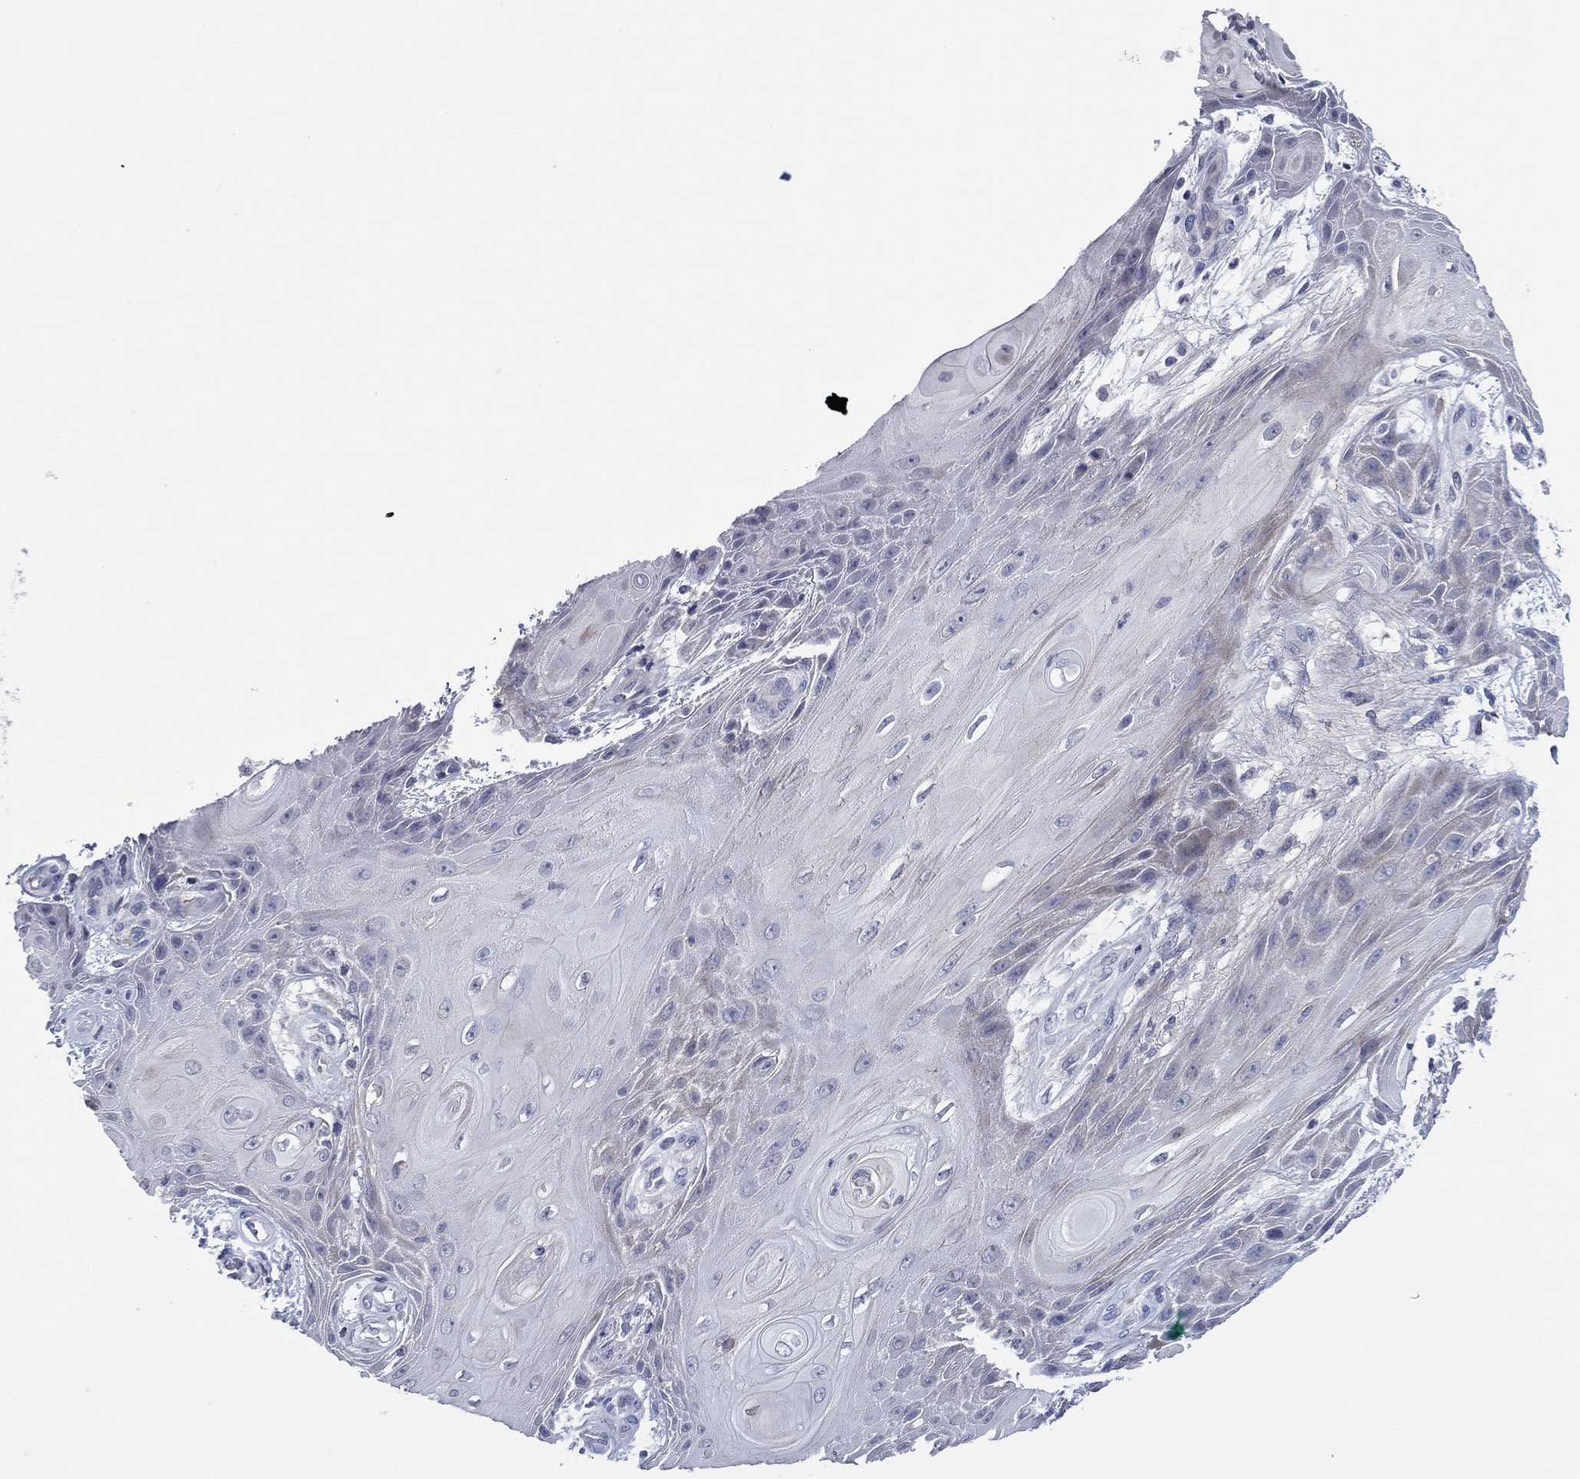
{"staining": {"intensity": "negative", "quantity": "none", "location": "none"}, "tissue": "skin cancer", "cell_type": "Tumor cells", "image_type": "cancer", "snomed": [{"axis": "morphology", "description": "Squamous cell carcinoma, NOS"}, {"axis": "topography", "description": "Skin"}], "caption": "Skin cancer was stained to show a protein in brown. There is no significant staining in tumor cells.", "gene": "TRIM31", "patient": {"sex": "male", "age": 62}}